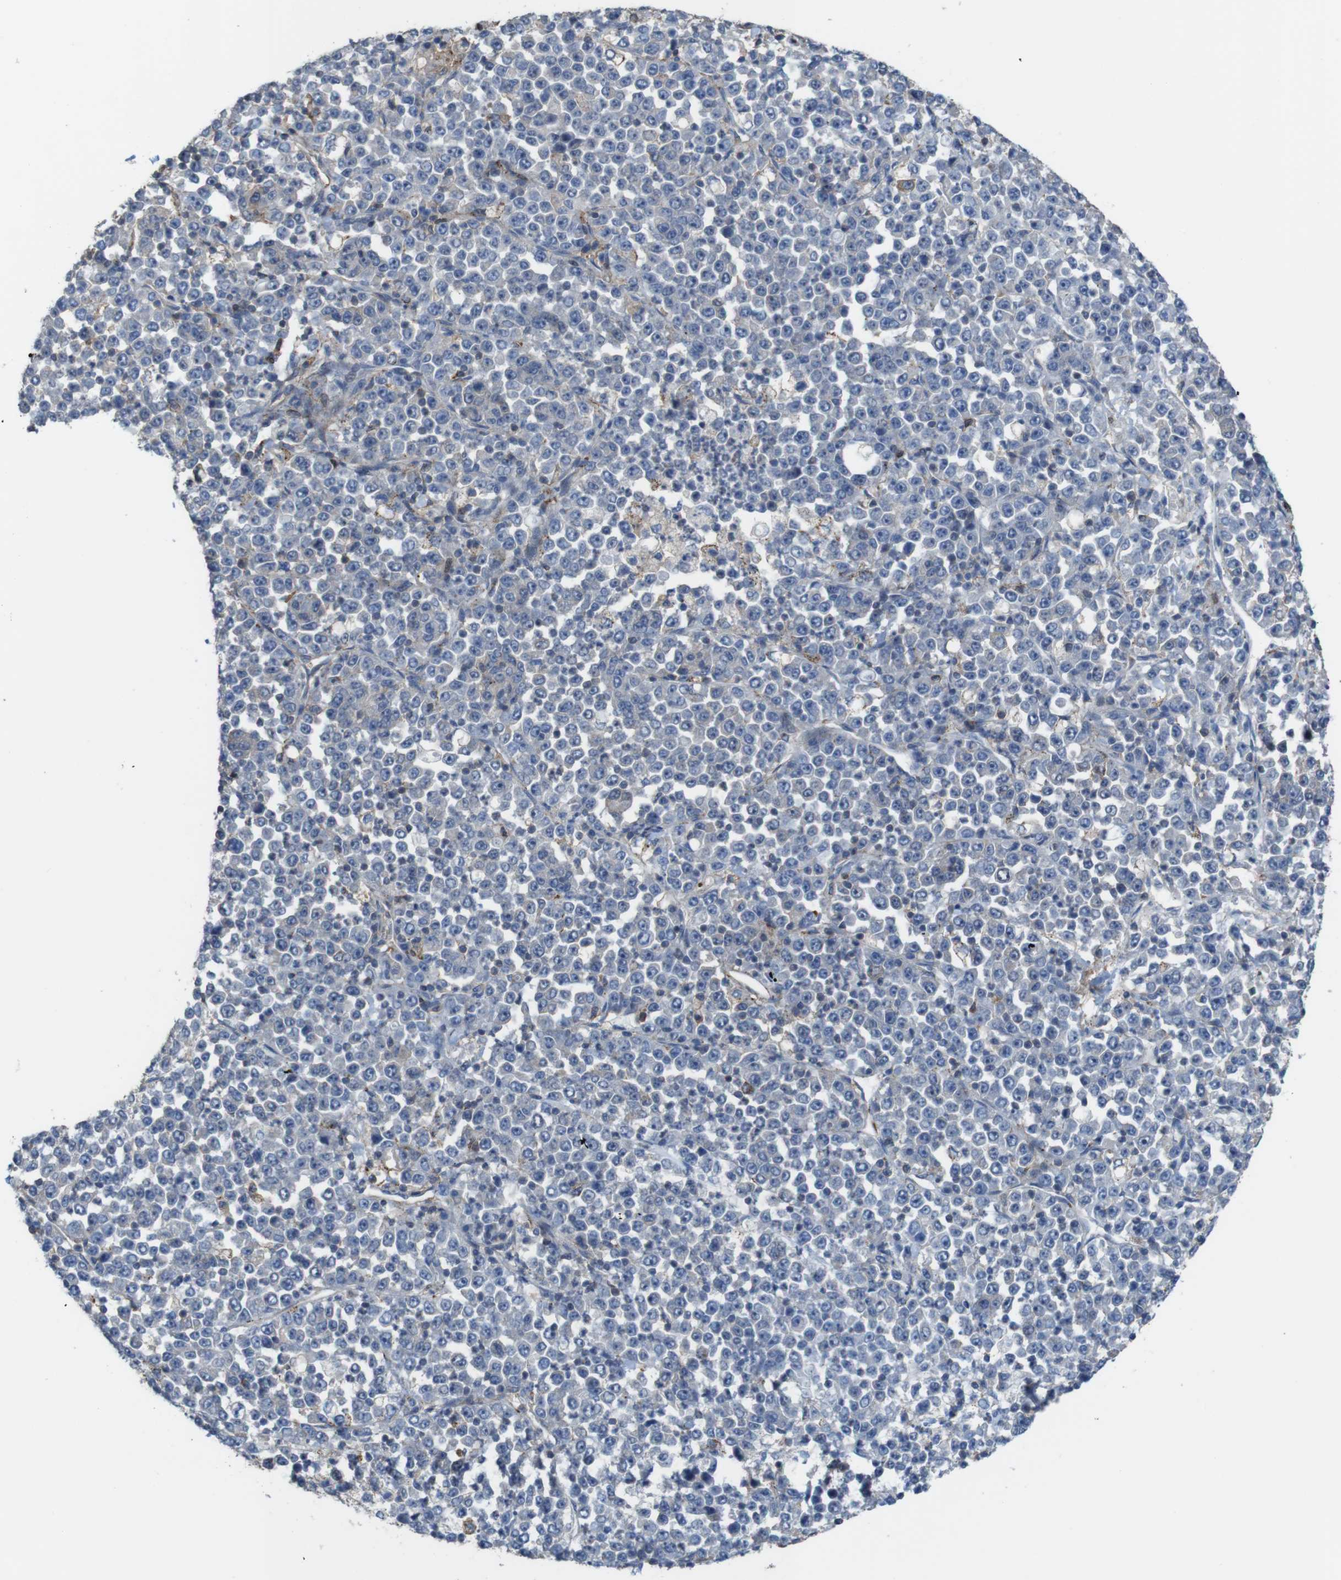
{"staining": {"intensity": "negative", "quantity": "none", "location": "none"}, "tissue": "stomach cancer", "cell_type": "Tumor cells", "image_type": "cancer", "snomed": [{"axis": "morphology", "description": "Normal tissue, NOS"}, {"axis": "morphology", "description": "Adenocarcinoma, NOS"}, {"axis": "topography", "description": "Stomach, upper"}, {"axis": "topography", "description": "Stomach"}], "caption": "Immunohistochemistry histopathology image of neoplastic tissue: stomach cancer (adenocarcinoma) stained with DAB (3,3'-diaminobenzidine) displays no significant protein positivity in tumor cells. (DAB (3,3'-diaminobenzidine) immunohistochemistry, high magnification).", "gene": "PCOLCE2", "patient": {"sex": "male", "age": 59}}